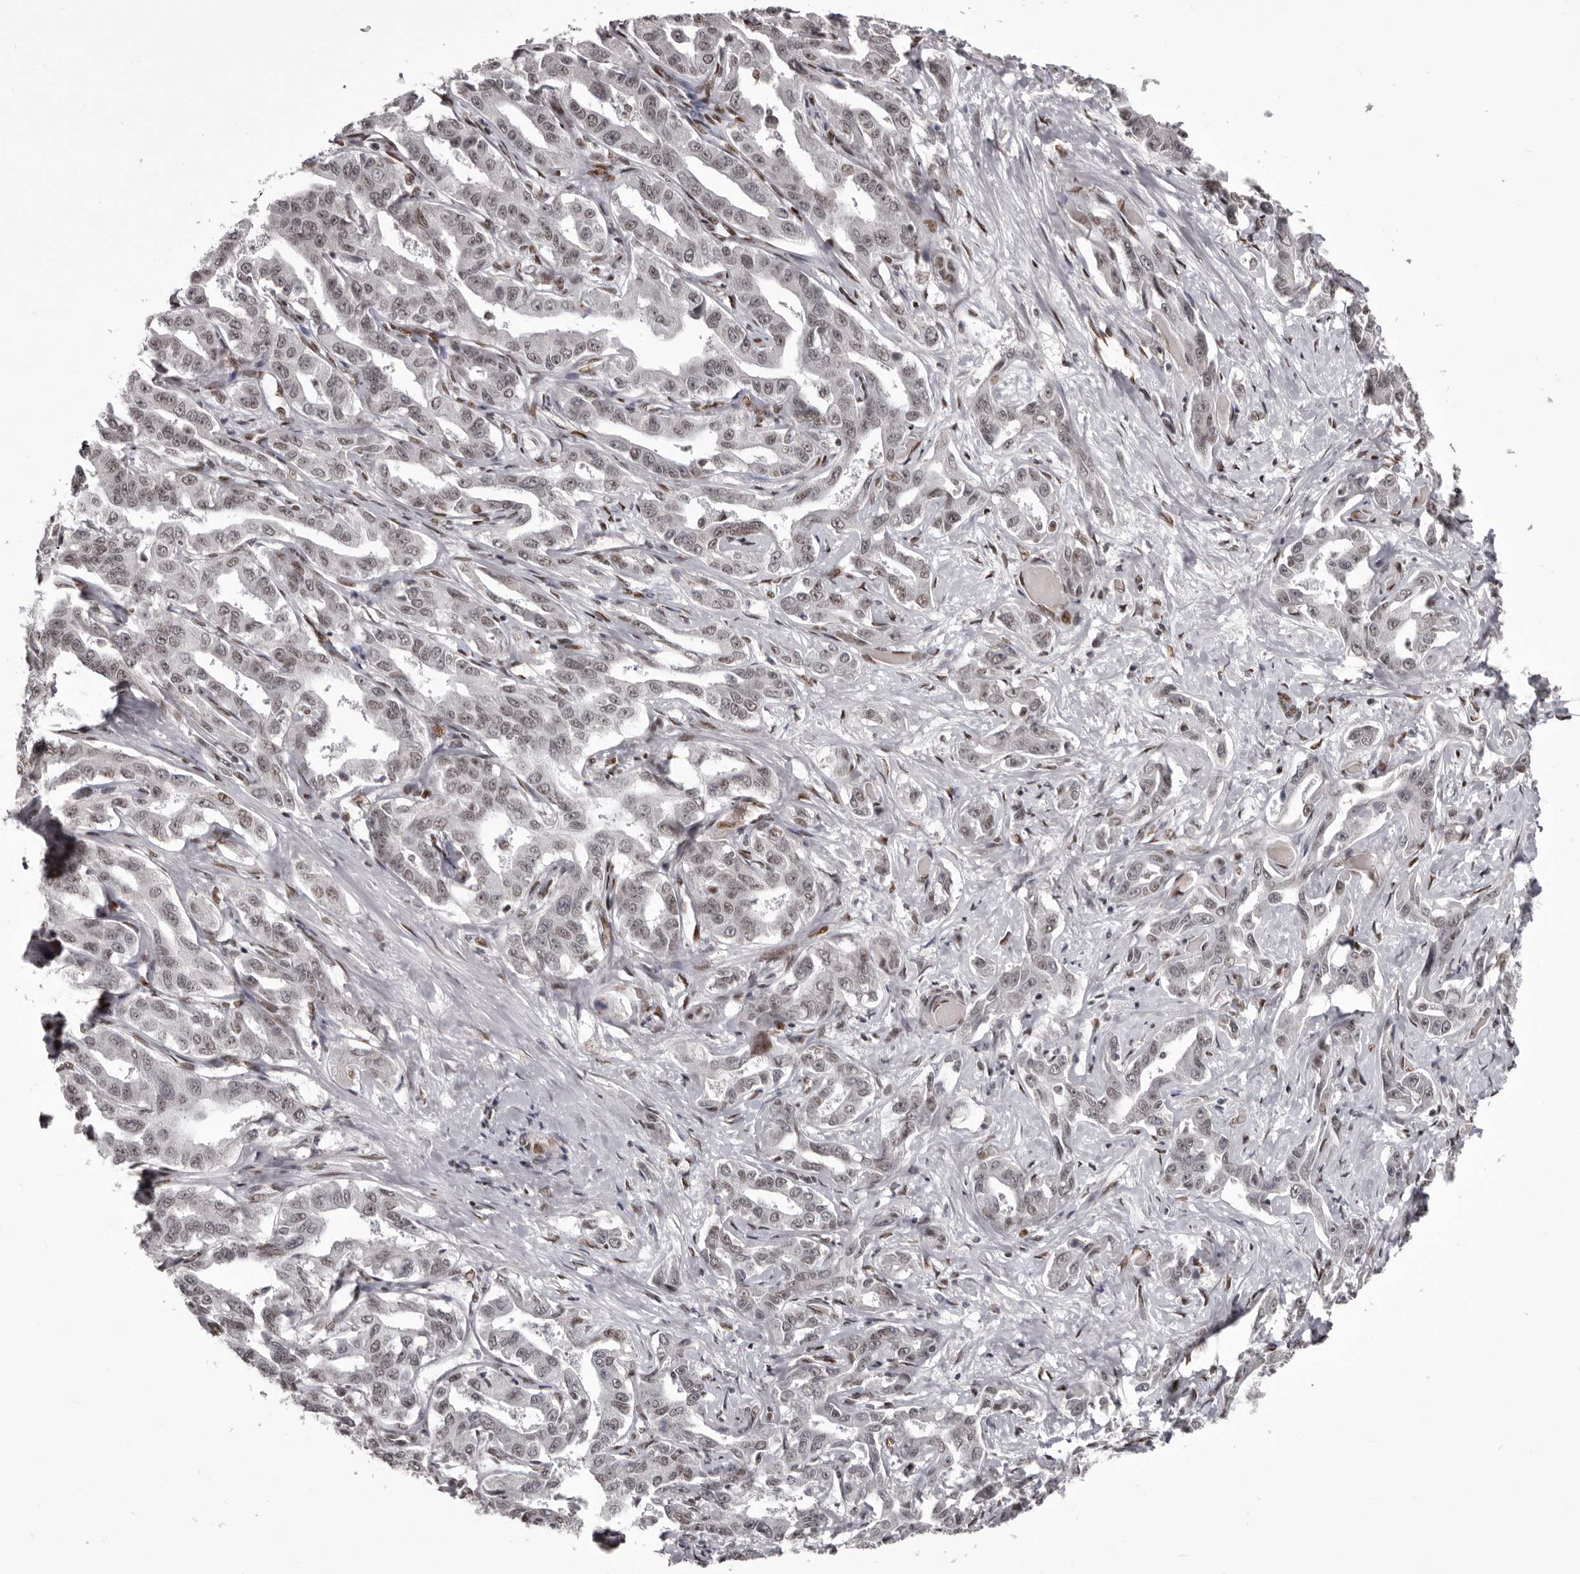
{"staining": {"intensity": "weak", "quantity": "25%-75%", "location": "nuclear"}, "tissue": "liver cancer", "cell_type": "Tumor cells", "image_type": "cancer", "snomed": [{"axis": "morphology", "description": "Cholangiocarcinoma"}, {"axis": "topography", "description": "Liver"}], "caption": "Cholangiocarcinoma (liver) tissue reveals weak nuclear positivity in approximately 25%-75% of tumor cells, visualized by immunohistochemistry.", "gene": "NUMA1", "patient": {"sex": "male", "age": 59}}